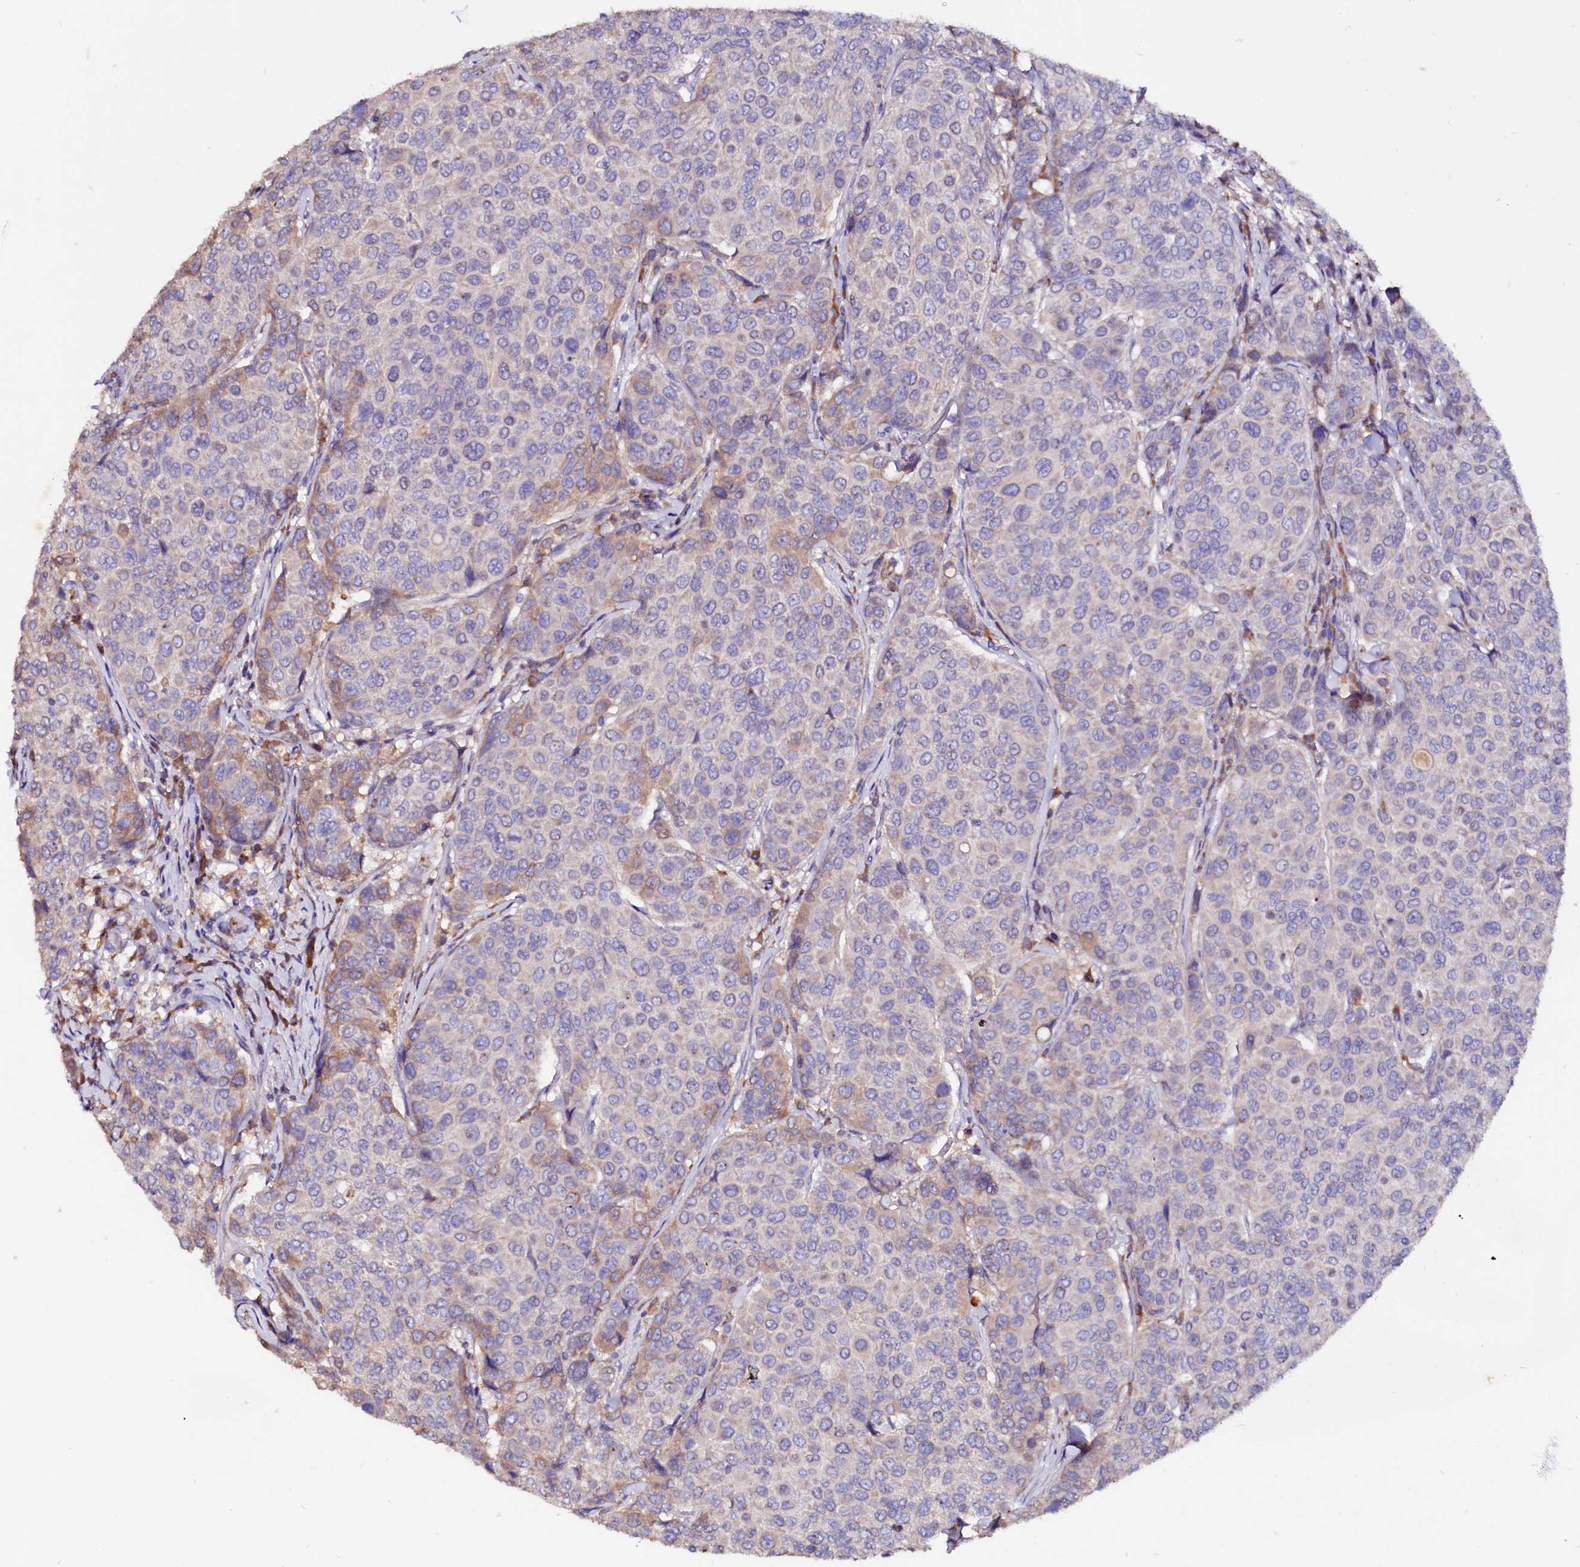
{"staining": {"intensity": "weak", "quantity": "<25%", "location": "cytoplasmic/membranous"}, "tissue": "breast cancer", "cell_type": "Tumor cells", "image_type": "cancer", "snomed": [{"axis": "morphology", "description": "Duct carcinoma"}, {"axis": "topography", "description": "Breast"}], "caption": "Immunohistochemical staining of human breast cancer reveals no significant positivity in tumor cells. Nuclei are stained in blue.", "gene": "IL17RD", "patient": {"sex": "female", "age": 55}}